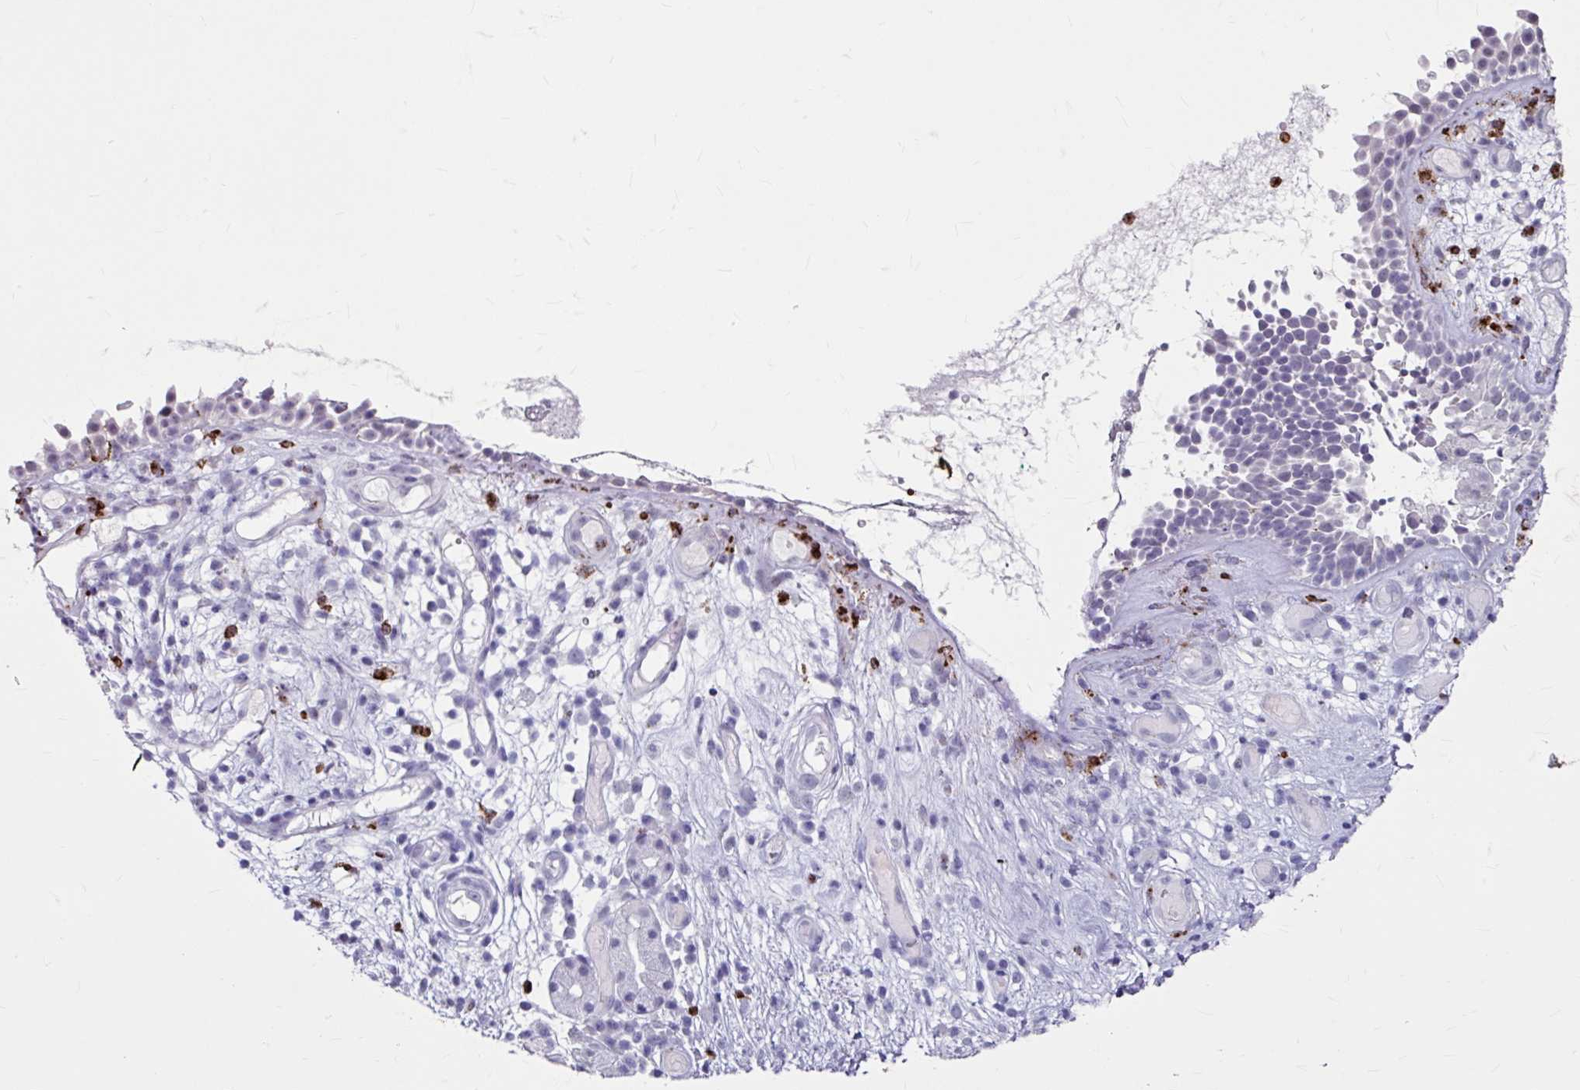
{"staining": {"intensity": "negative", "quantity": "none", "location": "none"}, "tissue": "nasopharynx", "cell_type": "Respiratory epithelial cells", "image_type": "normal", "snomed": [{"axis": "morphology", "description": "Normal tissue, NOS"}, {"axis": "morphology", "description": "Inflammation, NOS"}, {"axis": "topography", "description": "Nasopharynx"}], "caption": "The IHC photomicrograph has no significant staining in respiratory epithelial cells of nasopharynx. (DAB immunohistochemistry, high magnification).", "gene": "ANKRD1", "patient": {"sex": "male", "age": 54}}